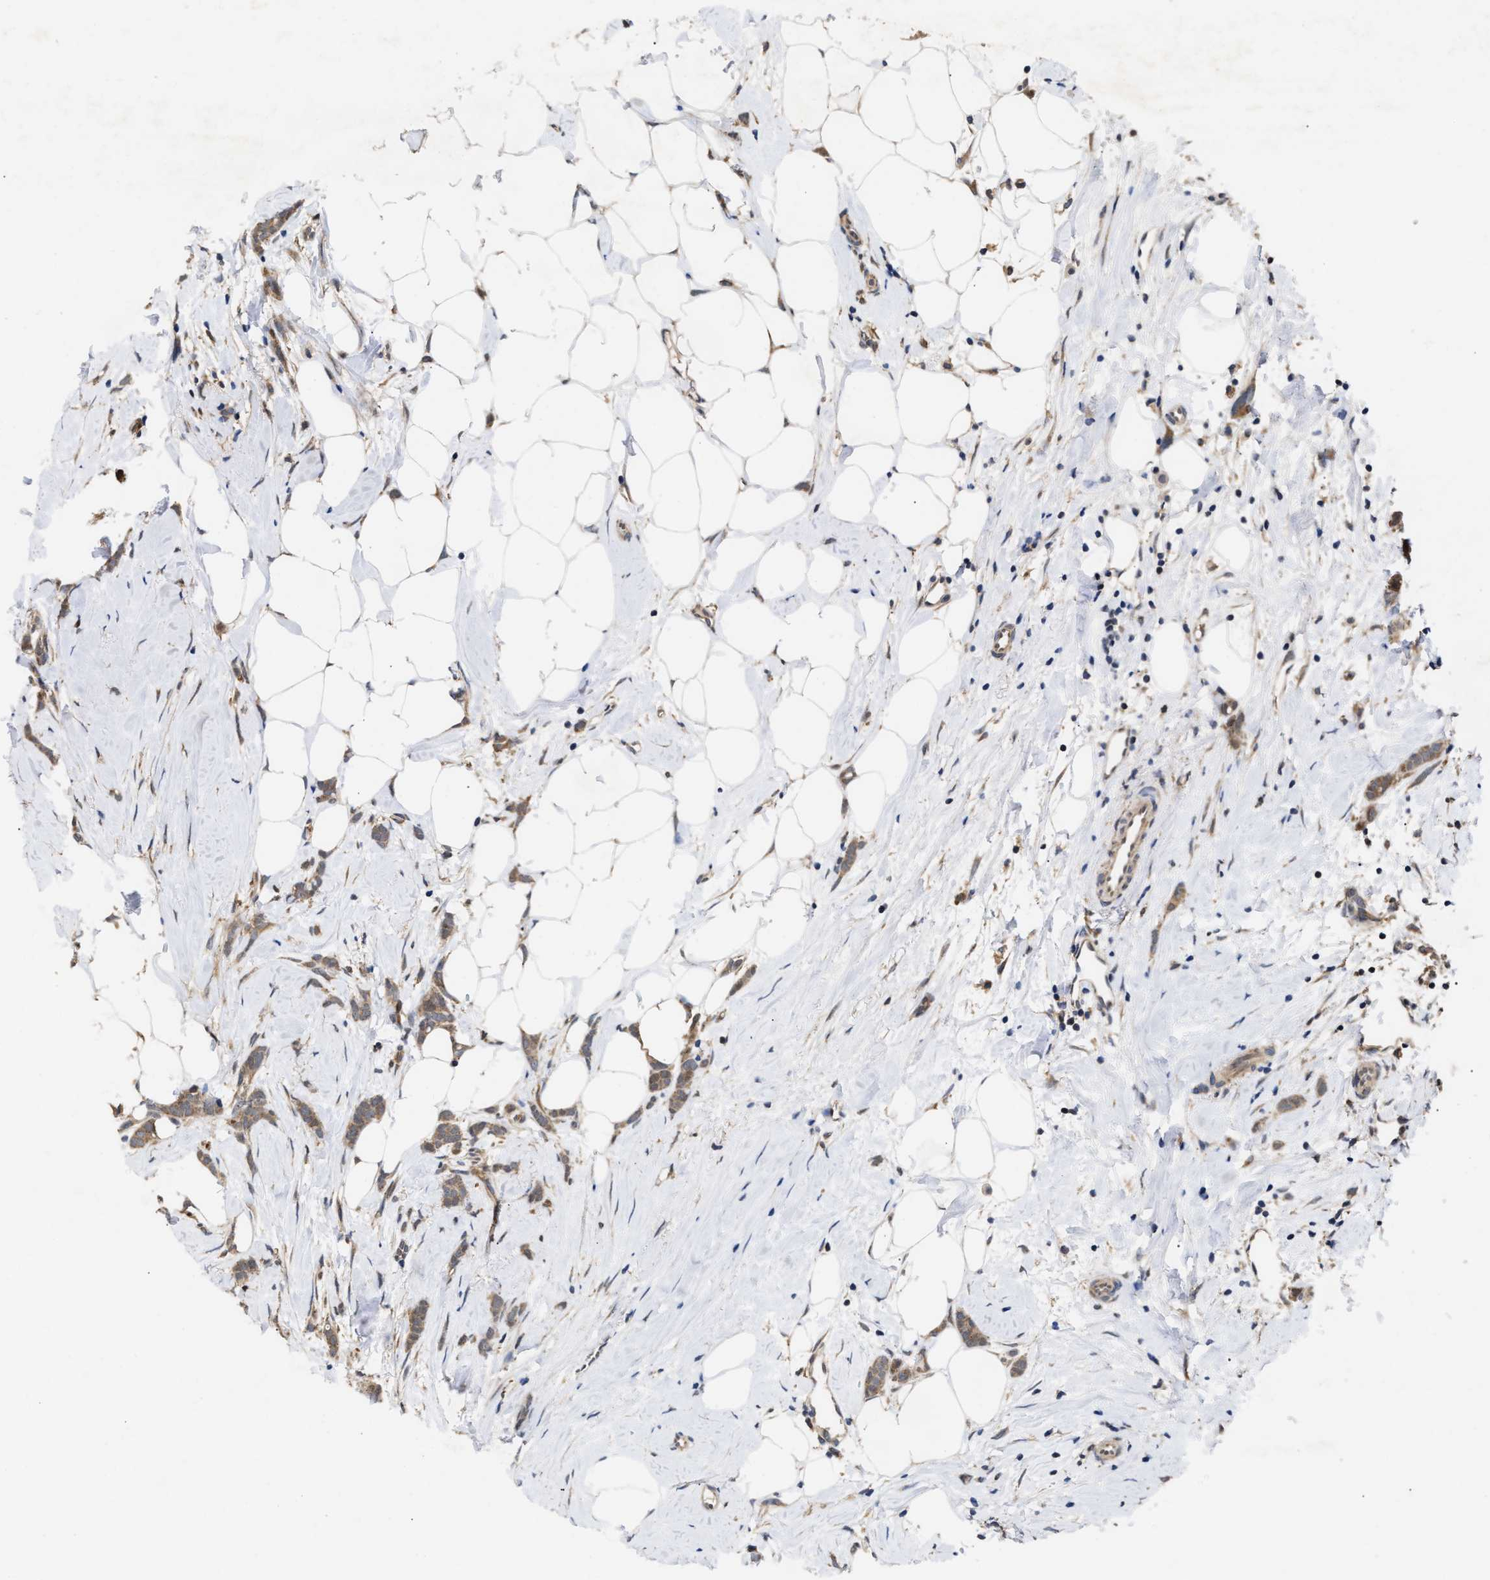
{"staining": {"intensity": "moderate", "quantity": ">75%", "location": "cytoplasmic/membranous"}, "tissue": "breast cancer", "cell_type": "Tumor cells", "image_type": "cancer", "snomed": [{"axis": "morphology", "description": "Lobular carcinoma, in situ"}, {"axis": "morphology", "description": "Lobular carcinoma"}, {"axis": "topography", "description": "Breast"}], "caption": "Breast lobular carcinoma in situ tissue demonstrates moderate cytoplasmic/membranous expression in approximately >75% of tumor cells", "gene": "CLIP2", "patient": {"sex": "female", "age": 41}}